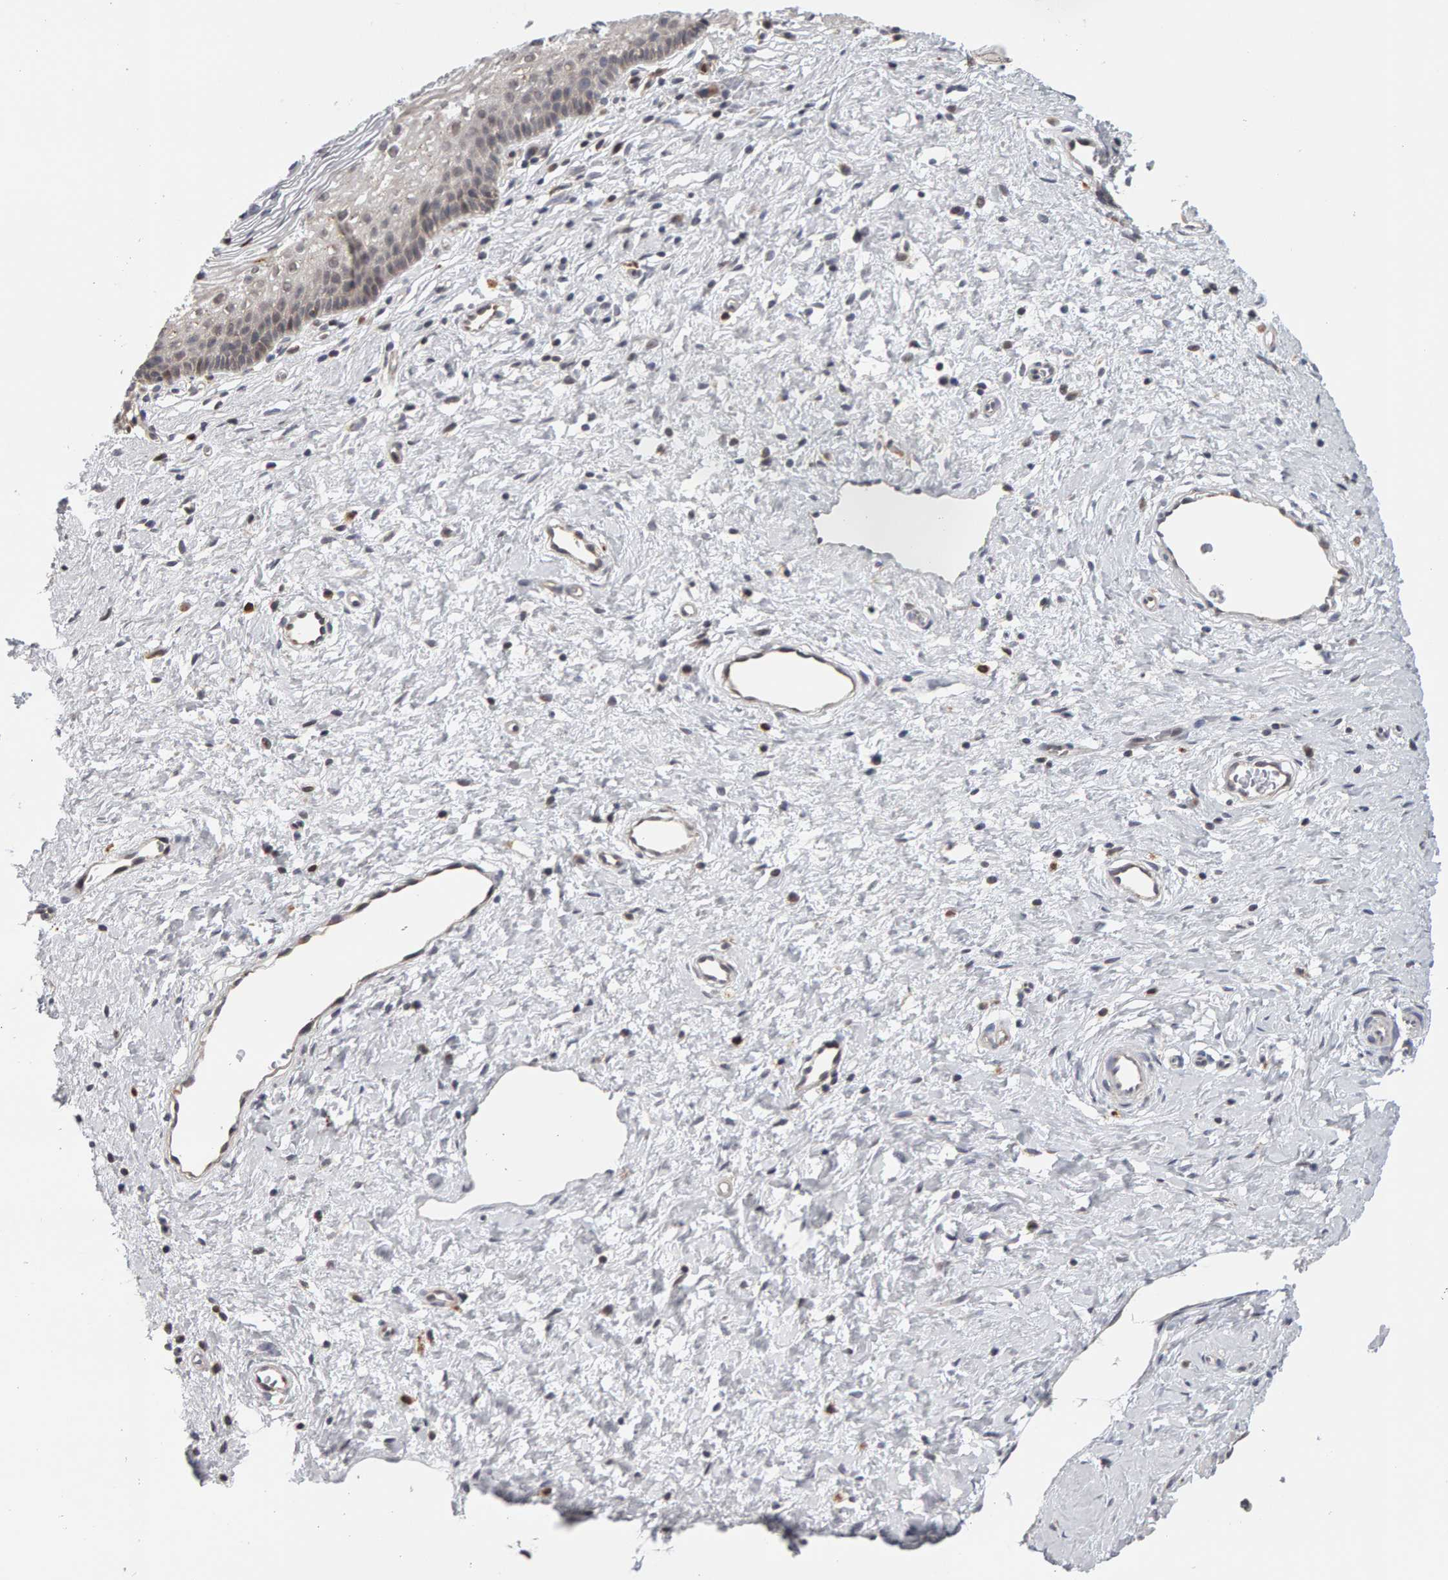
{"staining": {"intensity": "weak", "quantity": "<25%", "location": "cytoplasmic/membranous"}, "tissue": "cervix", "cell_type": "Glandular cells", "image_type": "normal", "snomed": [{"axis": "morphology", "description": "Normal tissue, NOS"}, {"axis": "topography", "description": "Cervix"}], "caption": "DAB (3,3'-diaminobenzidine) immunohistochemical staining of normal cervix exhibits no significant positivity in glandular cells.", "gene": "MSRA", "patient": {"sex": "female", "age": 27}}